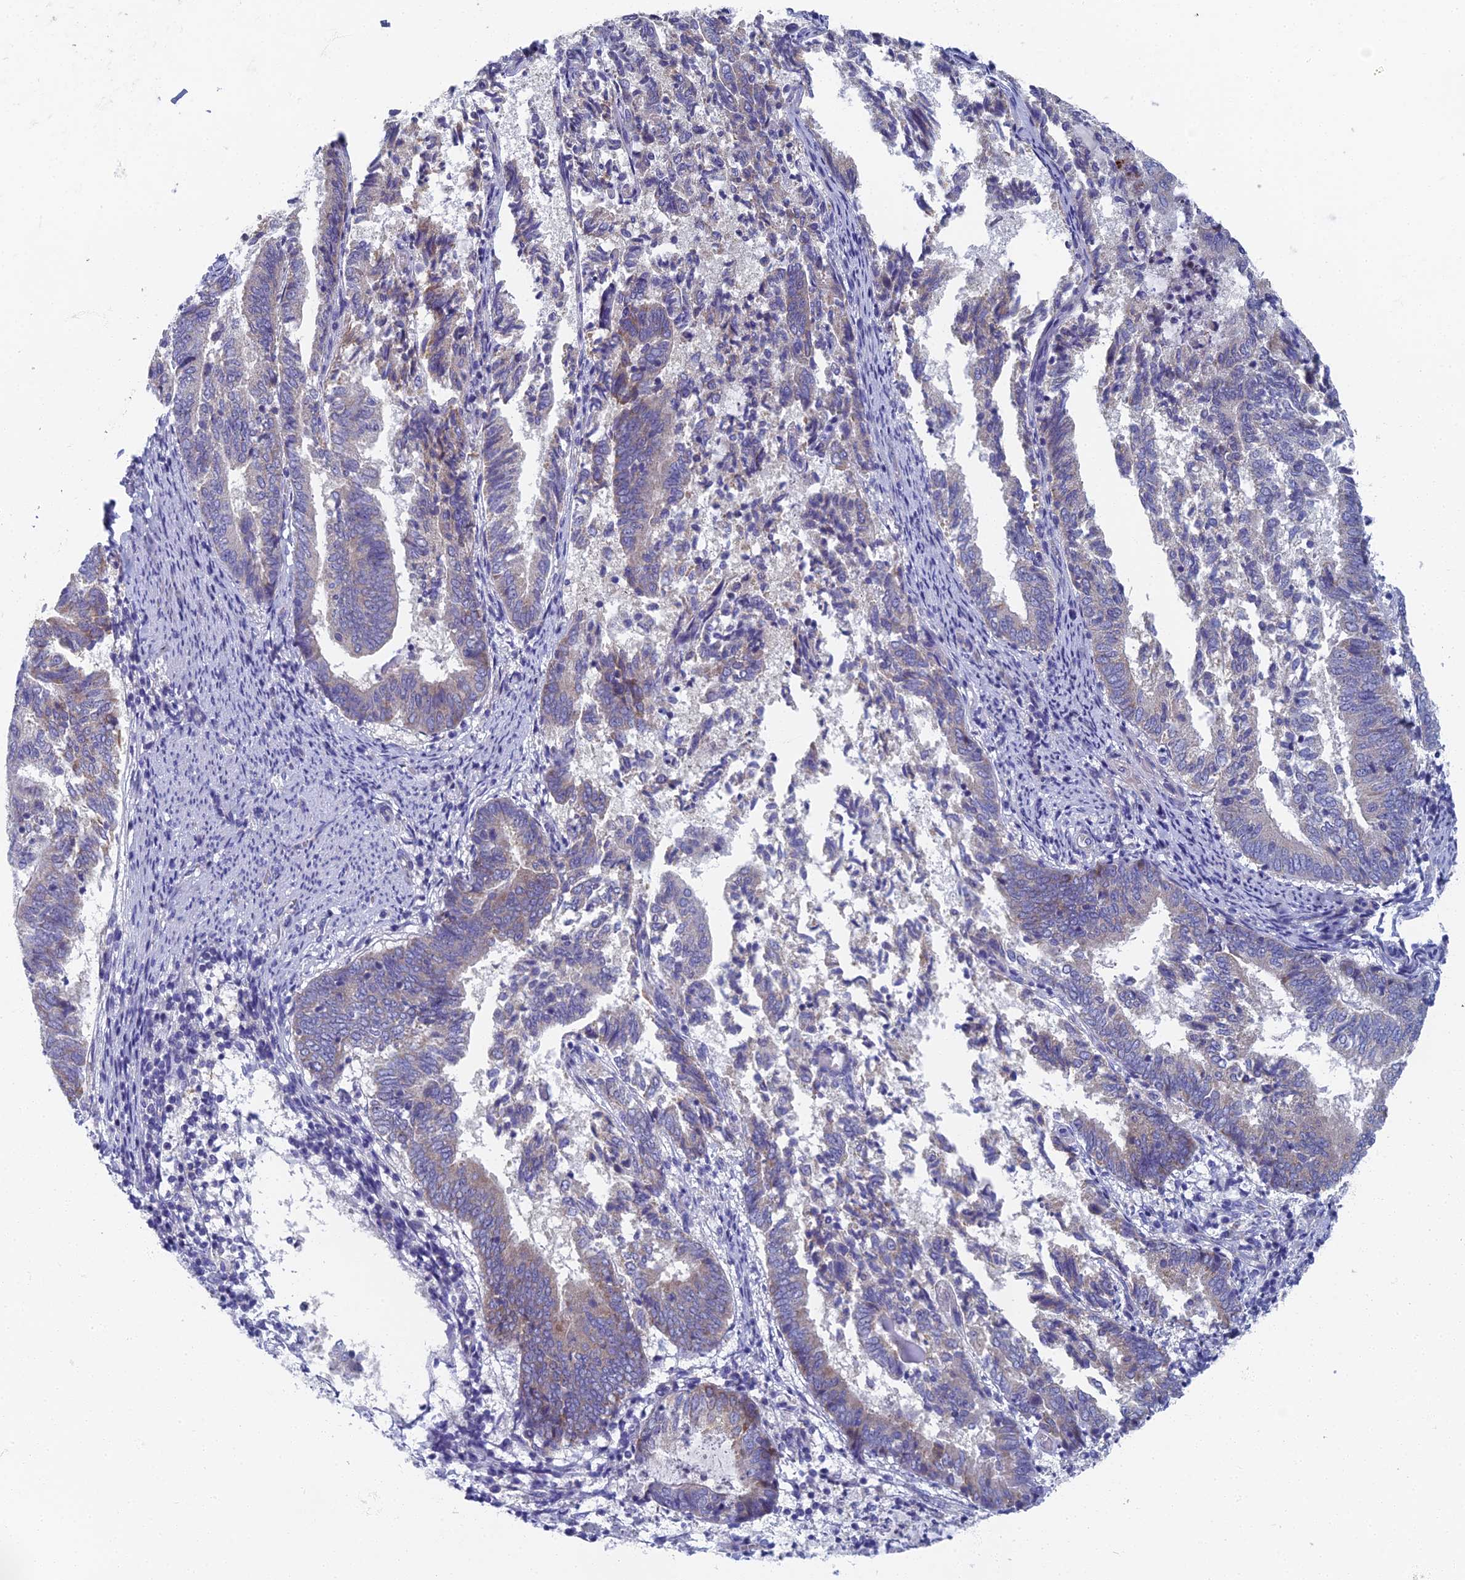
{"staining": {"intensity": "weak", "quantity": "<25%", "location": "cytoplasmic/membranous"}, "tissue": "endometrial cancer", "cell_type": "Tumor cells", "image_type": "cancer", "snomed": [{"axis": "morphology", "description": "Adenocarcinoma, NOS"}, {"axis": "topography", "description": "Endometrium"}], "caption": "Endometrial cancer (adenocarcinoma) stained for a protein using immunohistochemistry reveals no positivity tumor cells.", "gene": "SPIN4", "patient": {"sex": "female", "age": 80}}